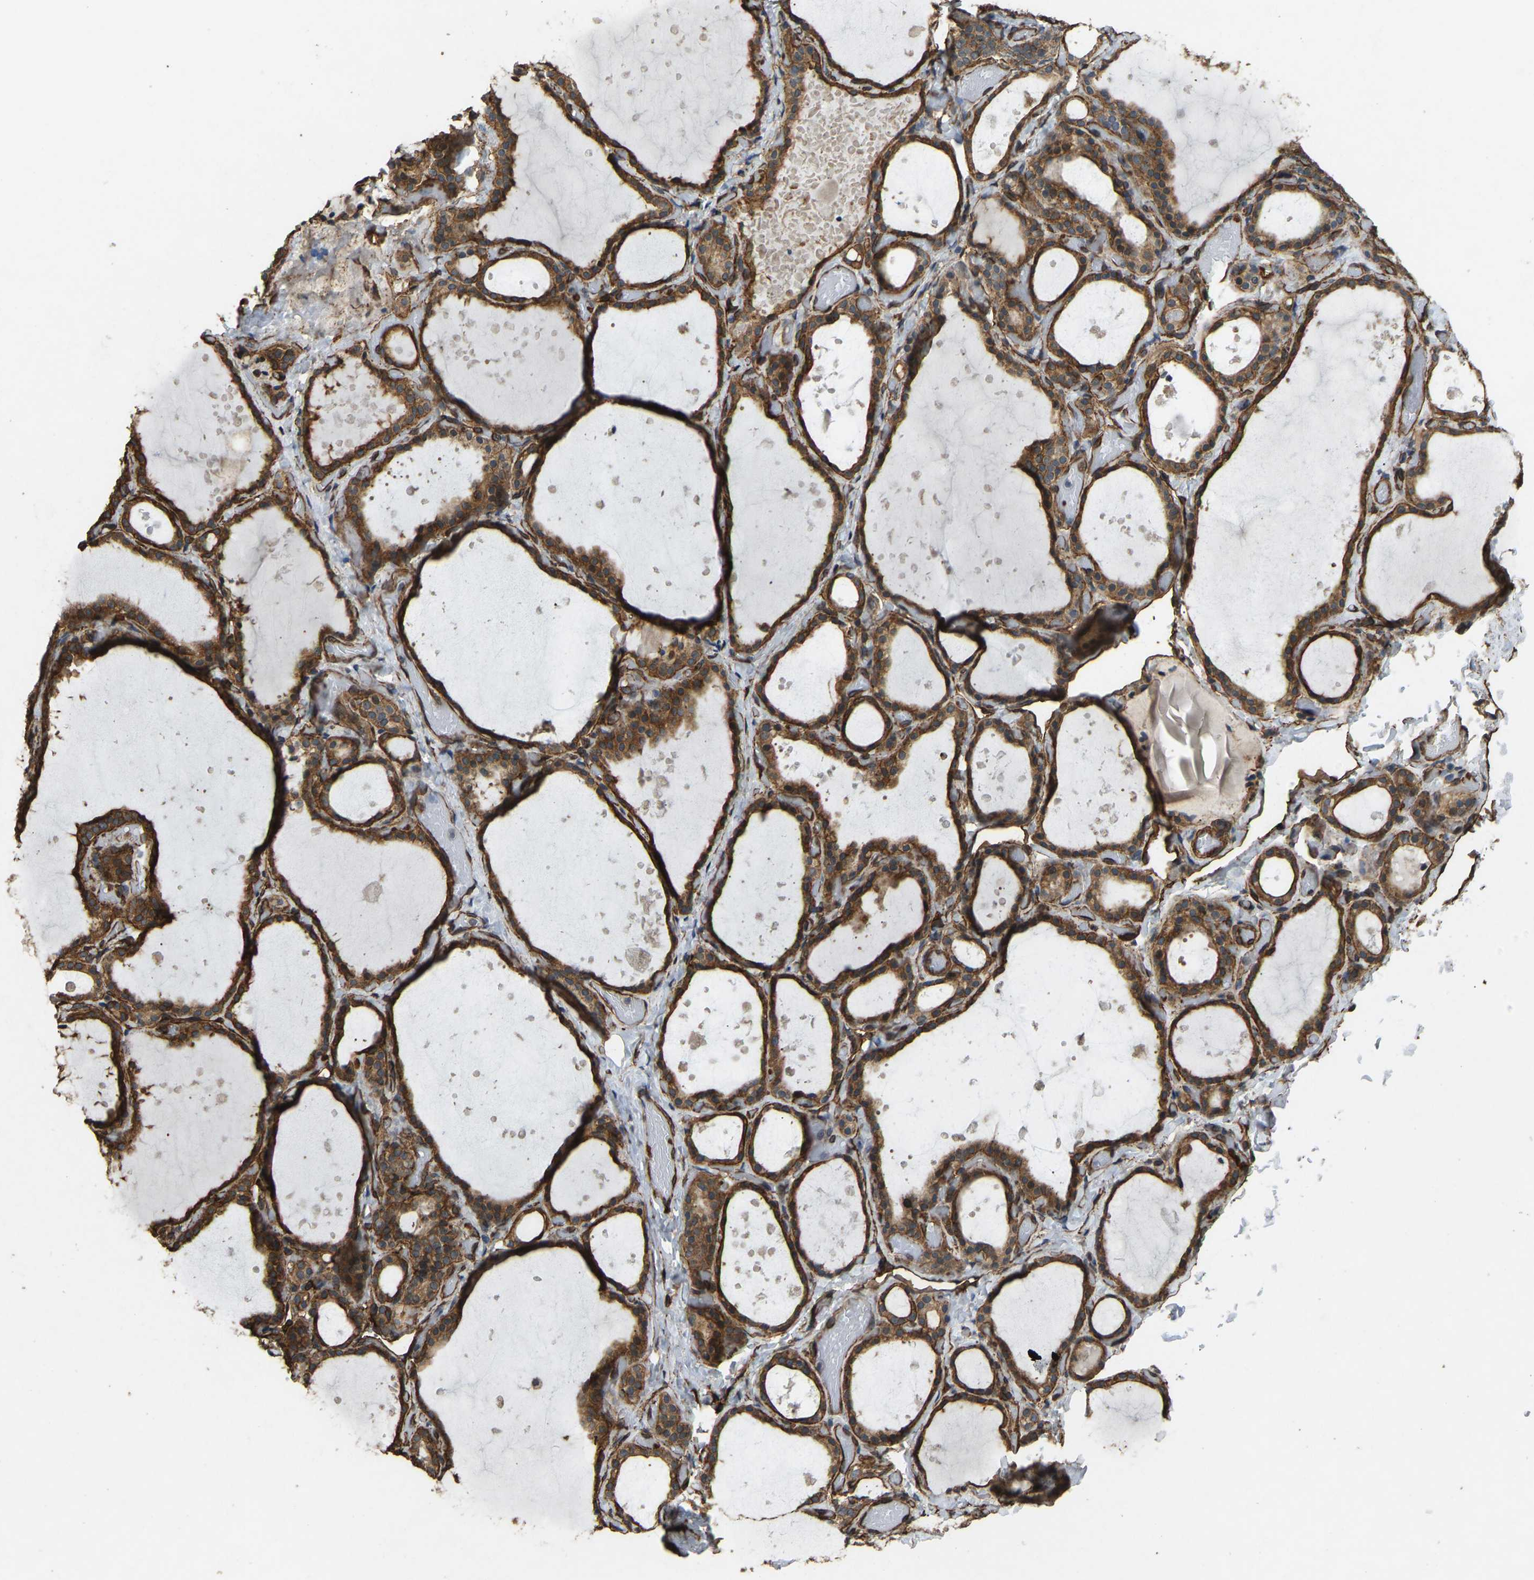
{"staining": {"intensity": "strong", "quantity": ">75%", "location": "cytoplasmic/membranous"}, "tissue": "thyroid gland", "cell_type": "Glandular cells", "image_type": "normal", "snomed": [{"axis": "morphology", "description": "Normal tissue, NOS"}, {"axis": "topography", "description": "Thyroid gland"}], "caption": "Human thyroid gland stained for a protein (brown) shows strong cytoplasmic/membranous positive staining in about >75% of glandular cells.", "gene": "NMB", "patient": {"sex": "female", "age": 44}}